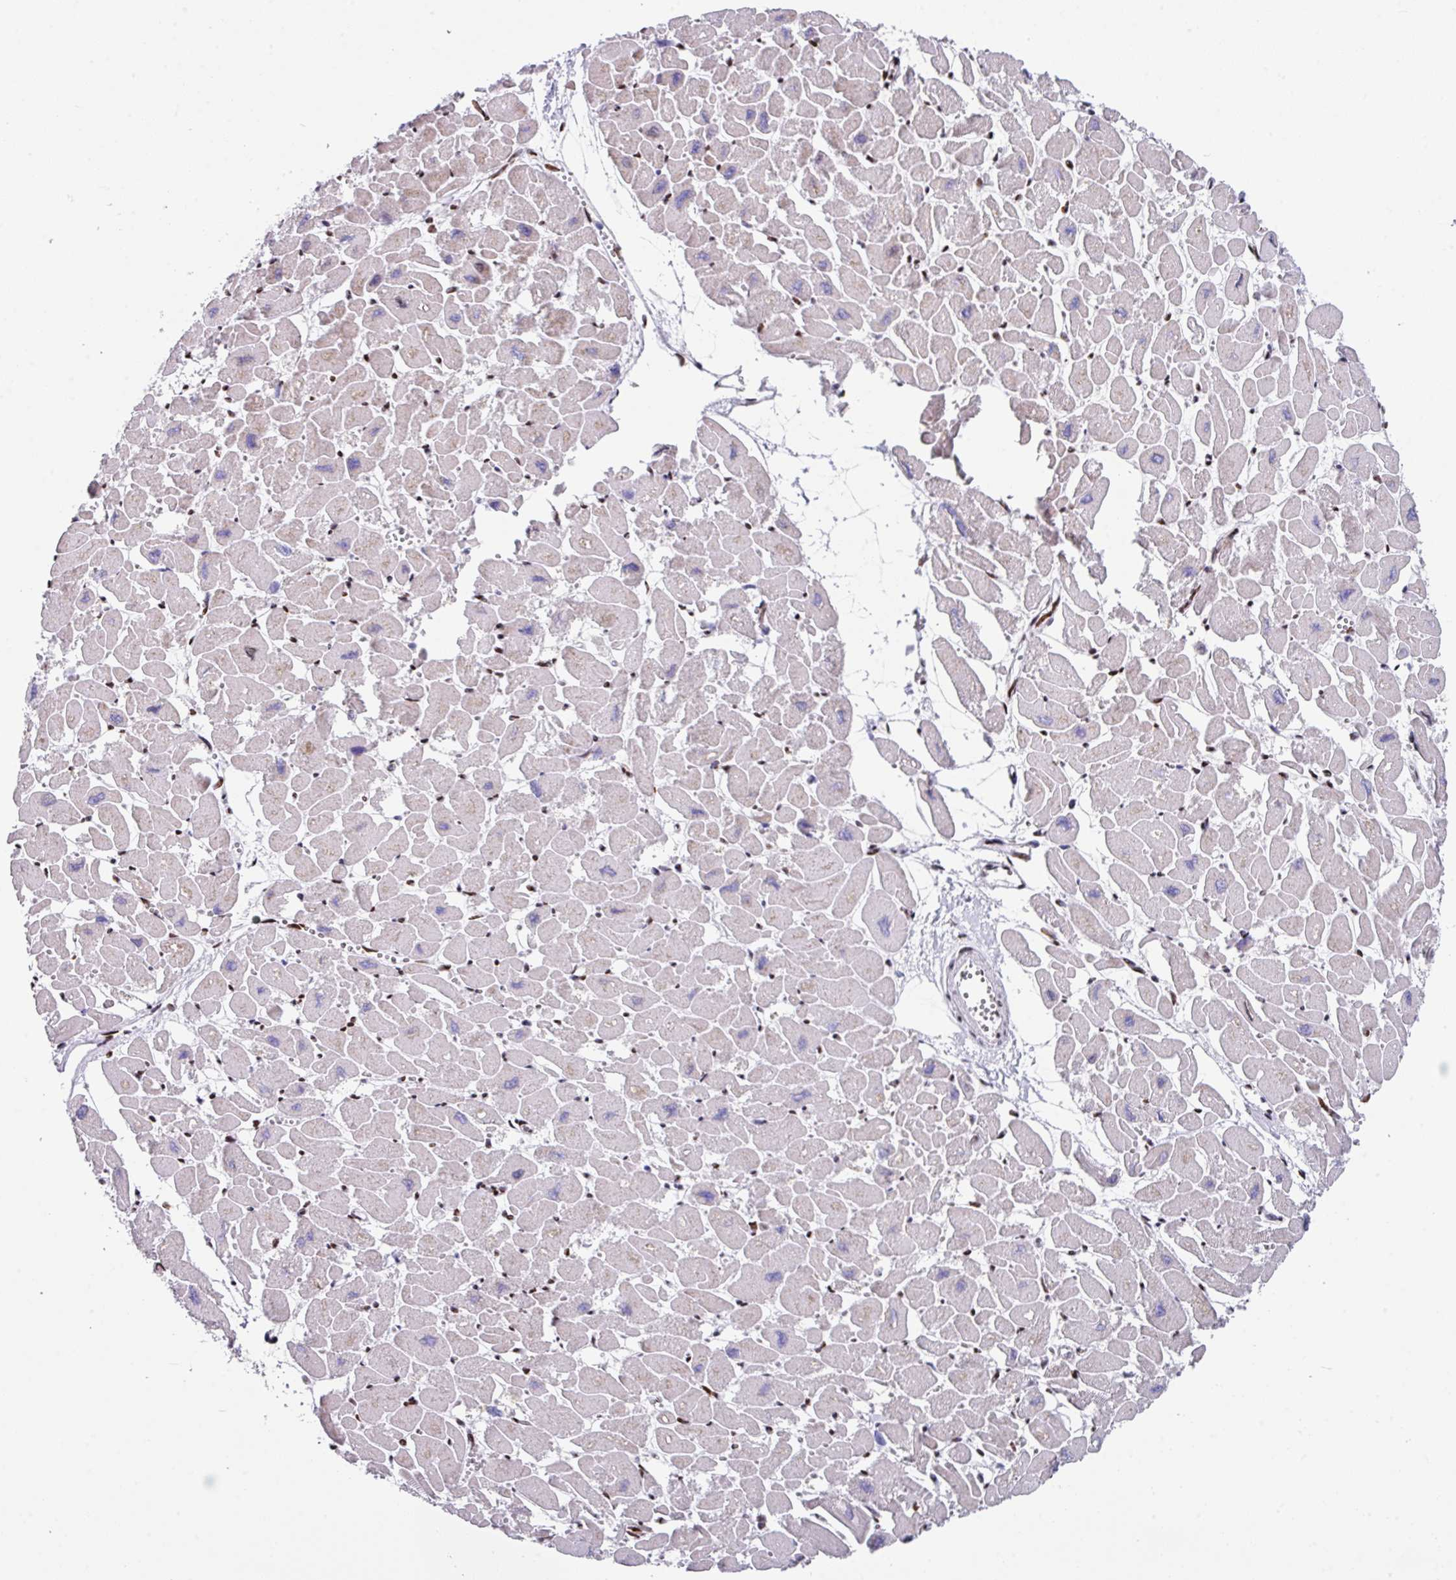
{"staining": {"intensity": "moderate", "quantity": "25%-75%", "location": "cytoplasmic/membranous,nuclear"}, "tissue": "heart muscle", "cell_type": "Cardiomyocytes", "image_type": "normal", "snomed": [{"axis": "morphology", "description": "Normal tissue, NOS"}, {"axis": "topography", "description": "Heart"}], "caption": "Protein expression analysis of unremarkable human heart muscle reveals moderate cytoplasmic/membranous,nuclear expression in approximately 25%-75% of cardiomyocytes.", "gene": "TCF3", "patient": {"sex": "male", "age": 54}}